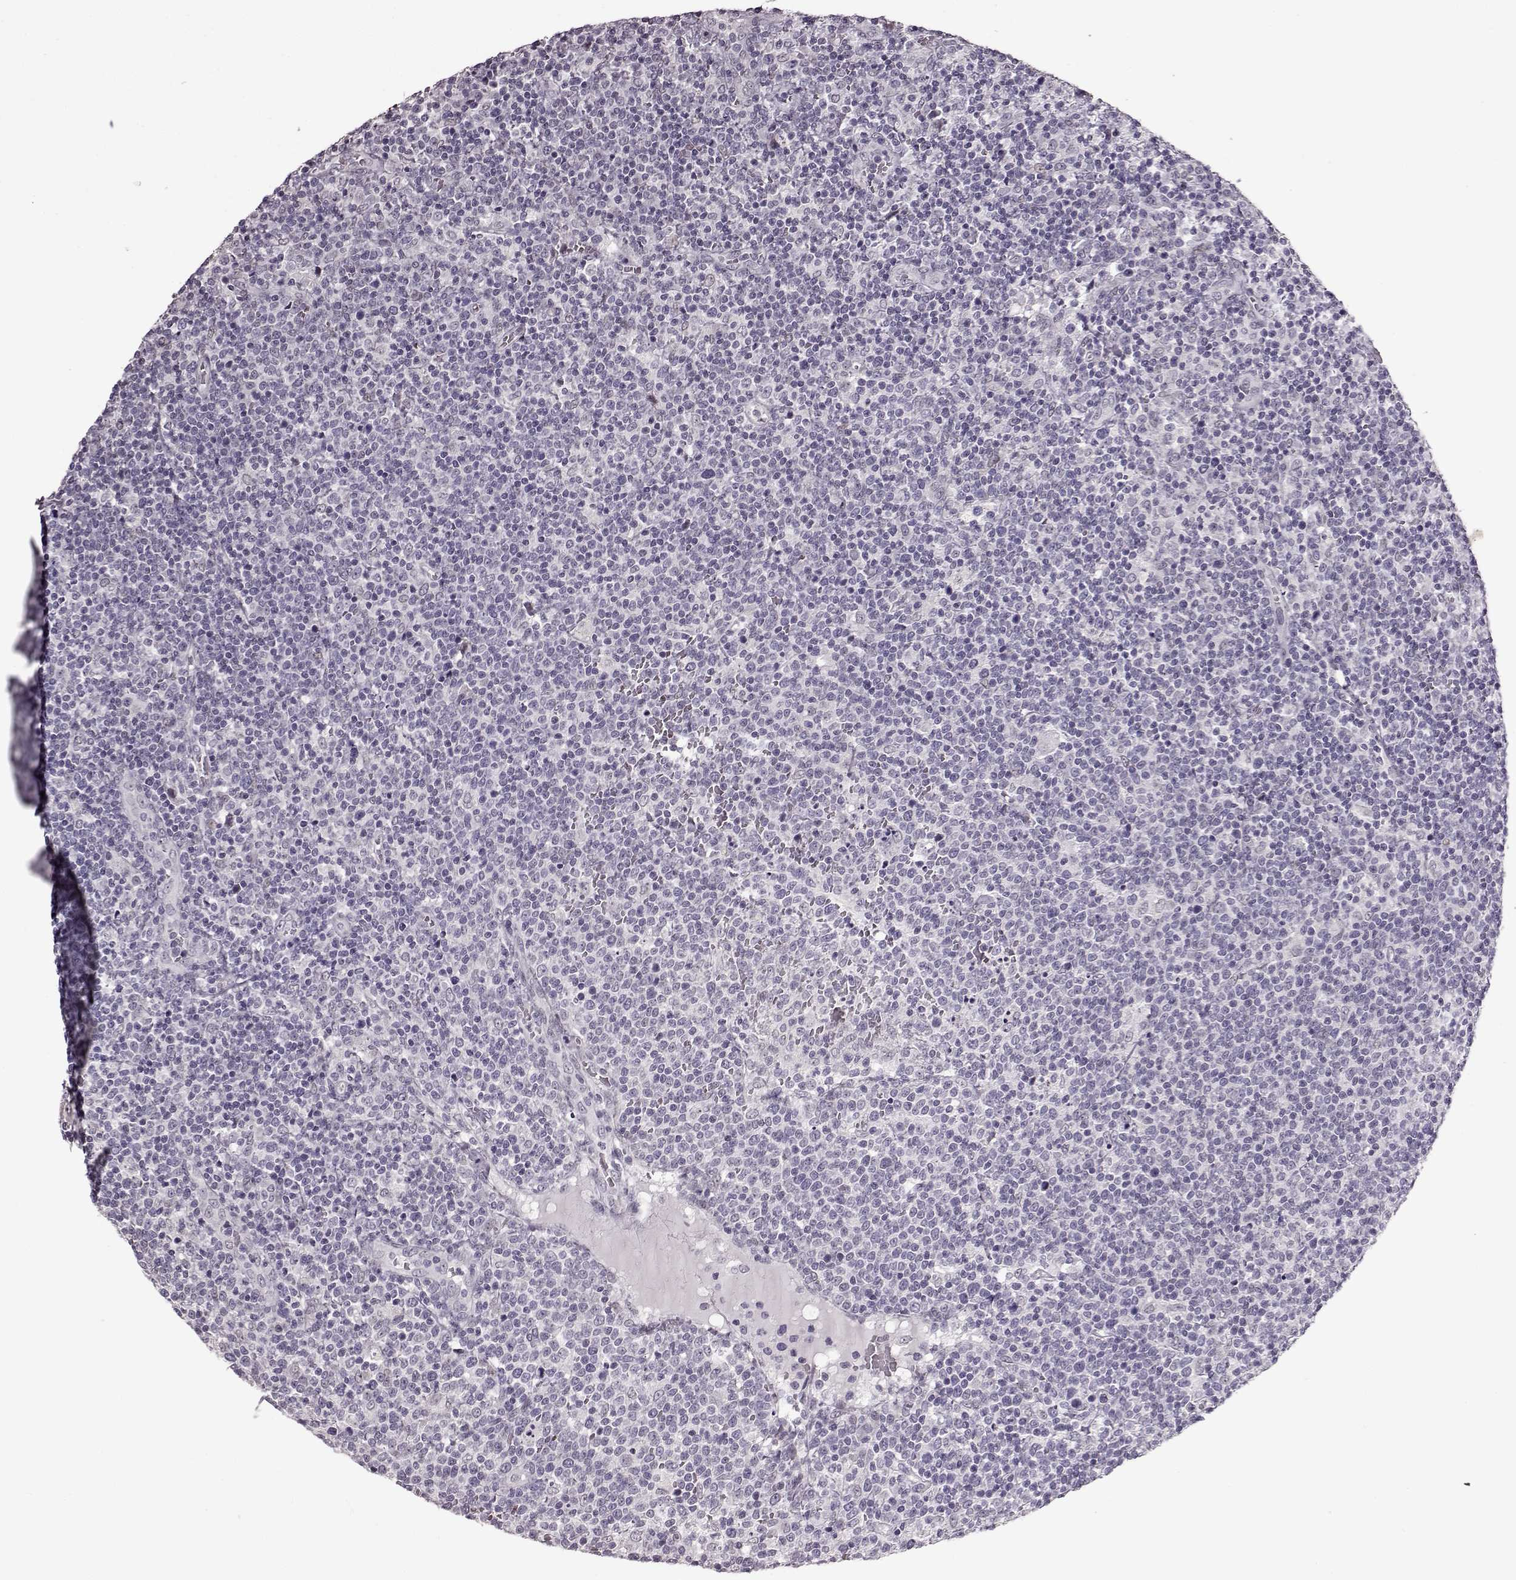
{"staining": {"intensity": "negative", "quantity": "none", "location": "none"}, "tissue": "lymphoma", "cell_type": "Tumor cells", "image_type": "cancer", "snomed": [{"axis": "morphology", "description": "Malignant lymphoma, non-Hodgkin's type, High grade"}, {"axis": "topography", "description": "Lymph node"}], "caption": "High-grade malignant lymphoma, non-Hodgkin's type stained for a protein using IHC shows no expression tumor cells.", "gene": "STX1B", "patient": {"sex": "male", "age": 61}}